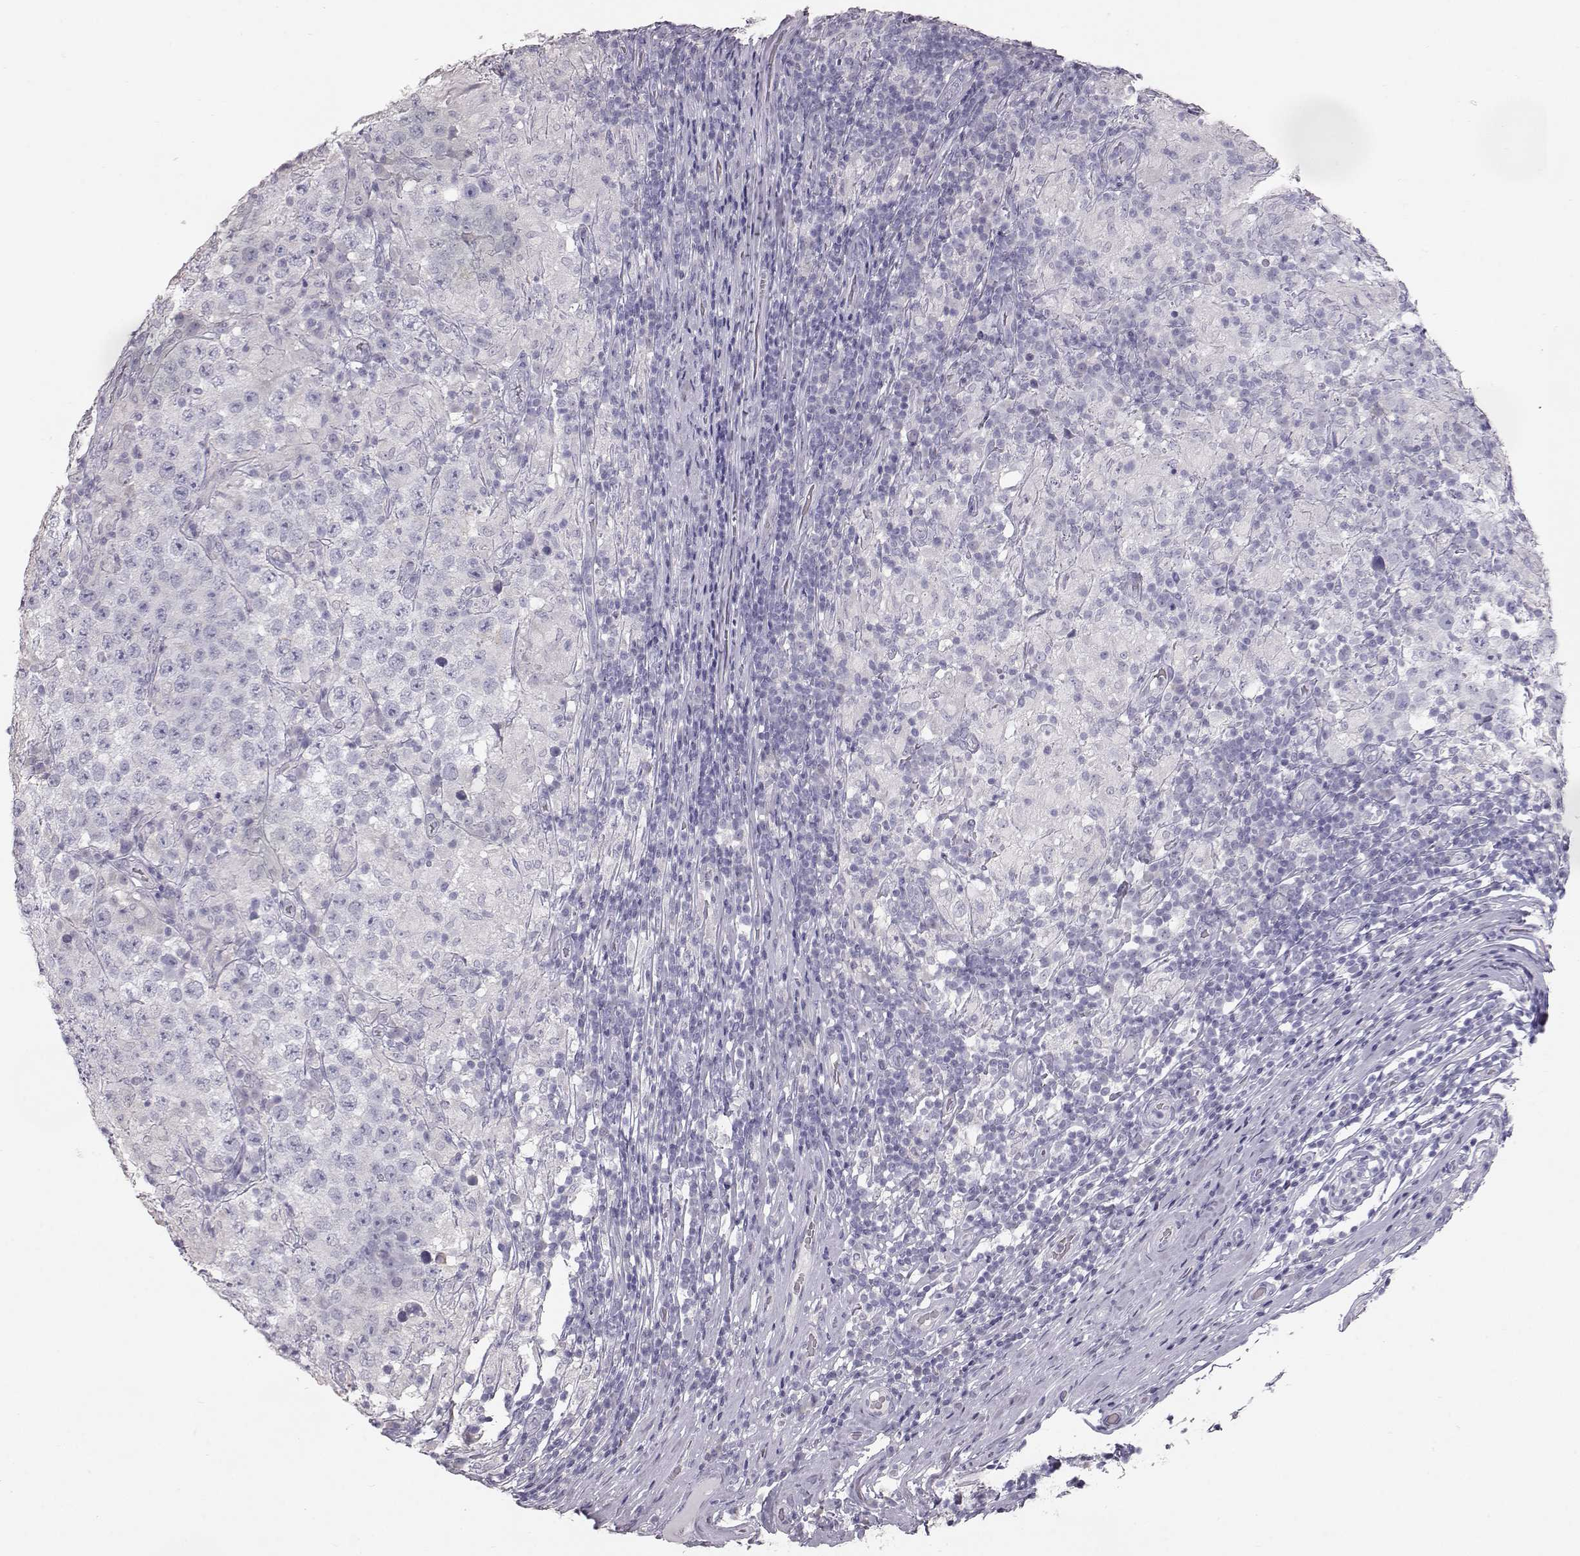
{"staining": {"intensity": "negative", "quantity": "none", "location": "none"}, "tissue": "testis cancer", "cell_type": "Tumor cells", "image_type": "cancer", "snomed": [{"axis": "morphology", "description": "Seminoma, NOS"}, {"axis": "morphology", "description": "Carcinoma, Embryonal, NOS"}, {"axis": "topography", "description": "Testis"}], "caption": "Human testis cancer (seminoma) stained for a protein using immunohistochemistry (IHC) exhibits no staining in tumor cells.", "gene": "KRT33A", "patient": {"sex": "male", "age": 41}}